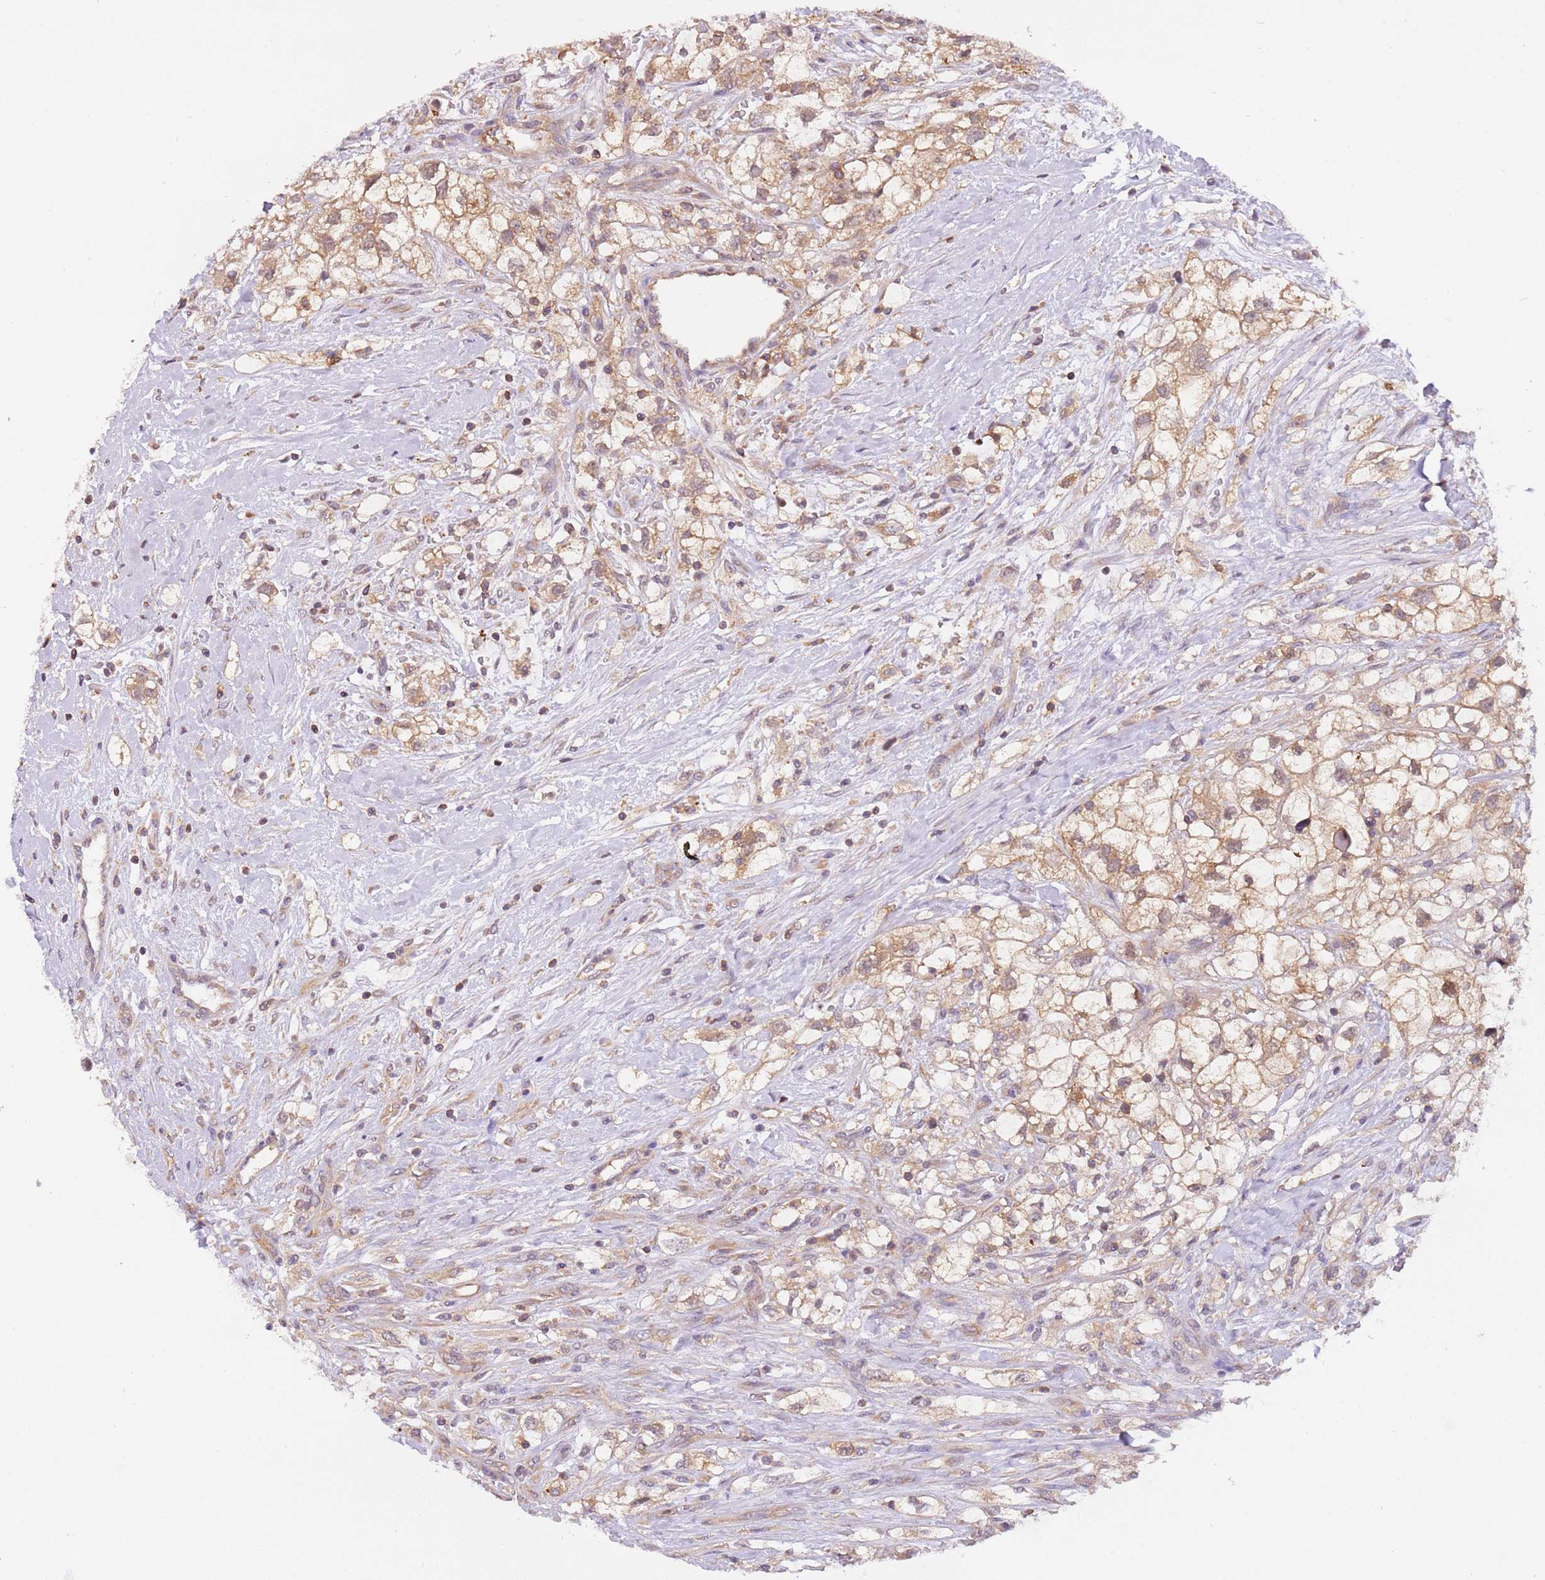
{"staining": {"intensity": "moderate", "quantity": ">75%", "location": "cytoplasmic/membranous"}, "tissue": "renal cancer", "cell_type": "Tumor cells", "image_type": "cancer", "snomed": [{"axis": "morphology", "description": "Adenocarcinoma, NOS"}, {"axis": "topography", "description": "Kidney"}], "caption": "Brown immunohistochemical staining in renal cancer exhibits moderate cytoplasmic/membranous expression in about >75% of tumor cells.", "gene": "STIP1", "patient": {"sex": "male", "age": 59}}